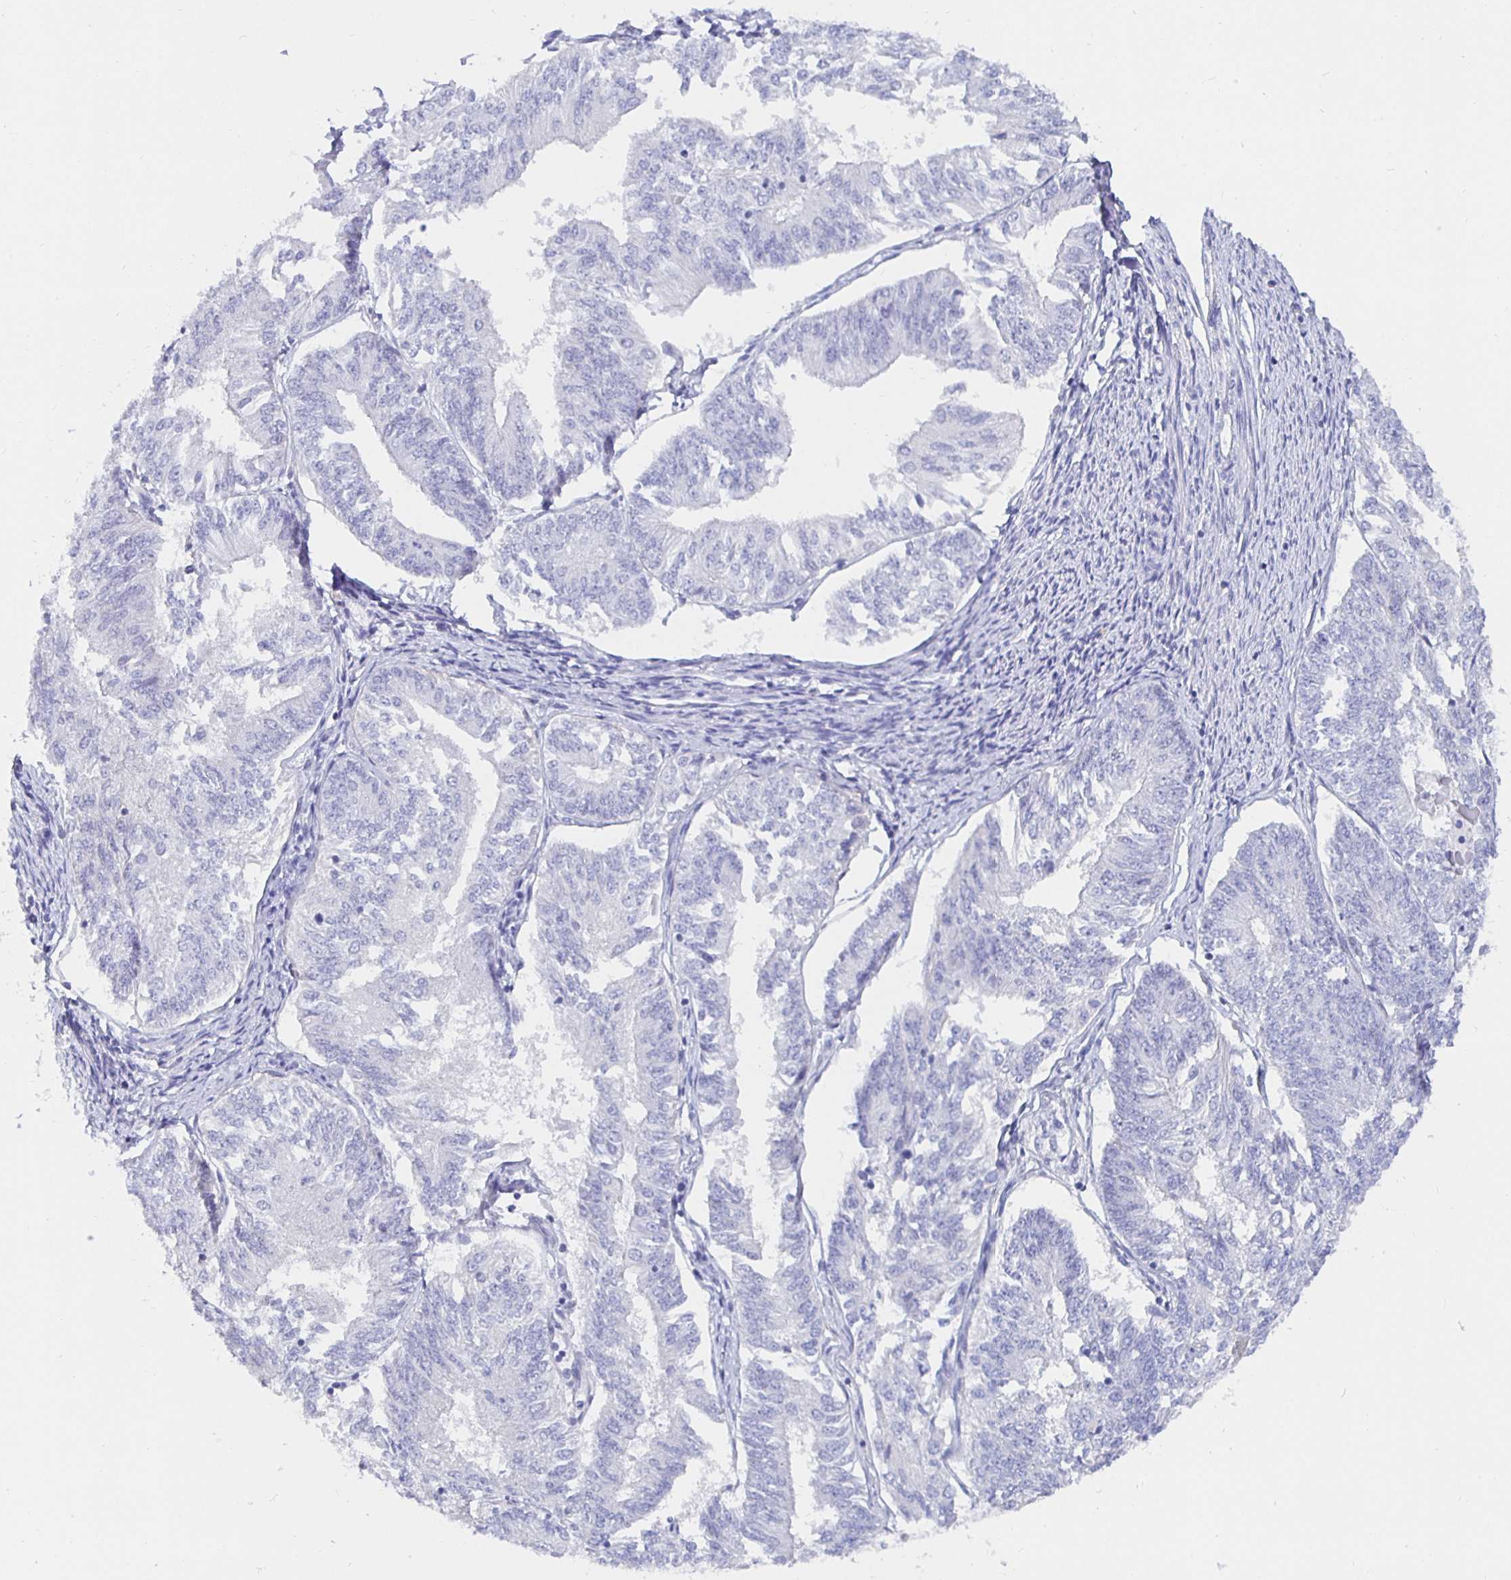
{"staining": {"intensity": "negative", "quantity": "none", "location": "none"}, "tissue": "endometrial cancer", "cell_type": "Tumor cells", "image_type": "cancer", "snomed": [{"axis": "morphology", "description": "Adenocarcinoma, NOS"}, {"axis": "topography", "description": "Endometrium"}], "caption": "Tumor cells are negative for brown protein staining in endometrial adenocarcinoma.", "gene": "UMOD", "patient": {"sex": "female", "age": 58}}